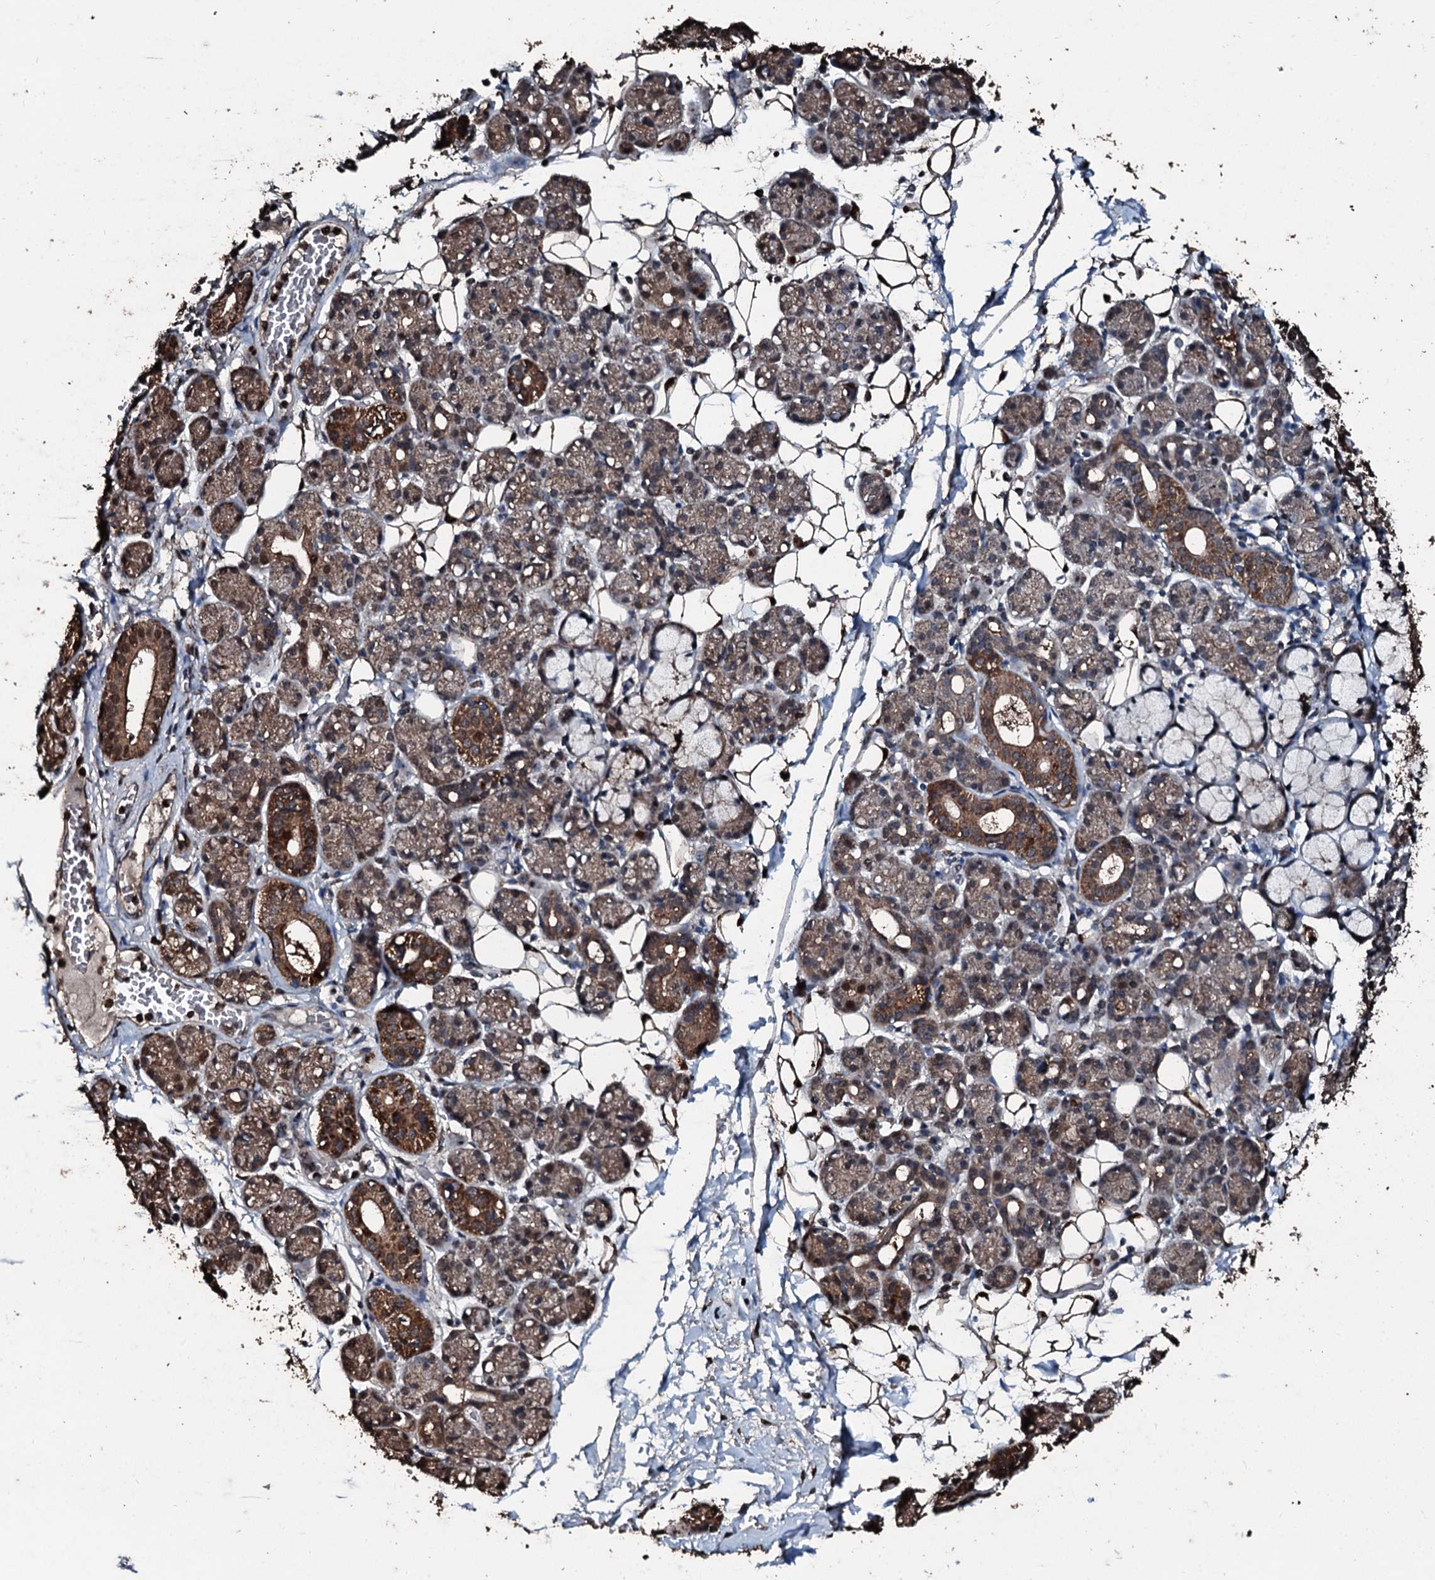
{"staining": {"intensity": "strong", "quantity": "25%-75%", "location": "cytoplasmic/membranous,nuclear"}, "tissue": "salivary gland", "cell_type": "Glandular cells", "image_type": "normal", "snomed": [{"axis": "morphology", "description": "Normal tissue, NOS"}, {"axis": "topography", "description": "Salivary gland"}], "caption": "A high-resolution image shows IHC staining of benign salivary gland, which exhibits strong cytoplasmic/membranous,nuclear positivity in about 25%-75% of glandular cells.", "gene": "FAAP24", "patient": {"sex": "male", "age": 63}}